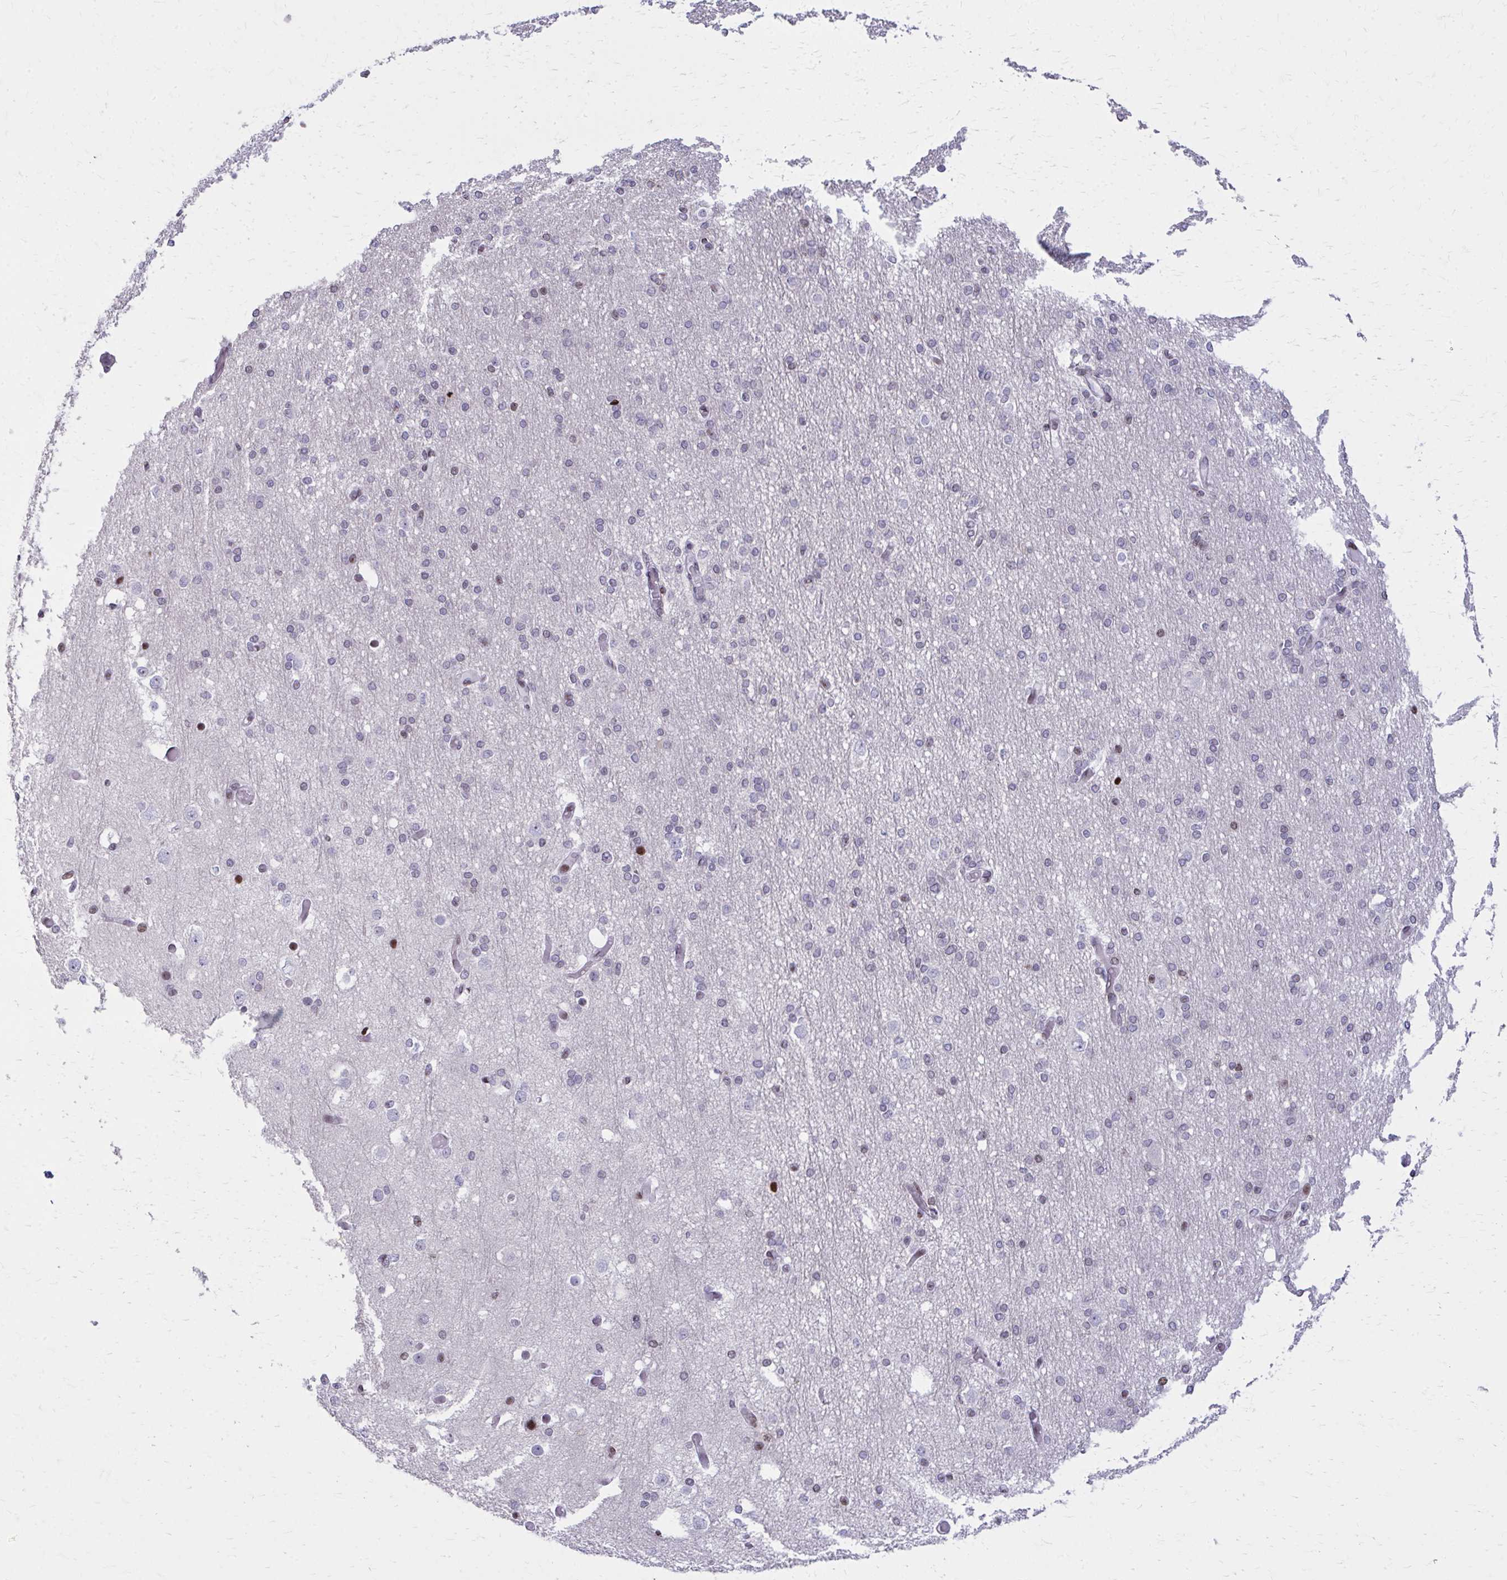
{"staining": {"intensity": "negative", "quantity": "none", "location": "none"}, "tissue": "cerebral cortex", "cell_type": "Endothelial cells", "image_type": "normal", "snomed": [{"axis": "morphology", "description": "Normal tissue, NOS"}, {"axis": "morphology", "description": "Inflammation, NOS"}, {"axis": "topography", "description": "Cerebral cortex"}], "caption": "Endothelial cells show no significant protein expression in benign cerebral cortex. The staining was performed using DAB to visualize the protein expression in brown, while the nuclei were stained in blue with hematoxylin (Magnification: 20x).", "gene": "AP5M1", "patient": {"sex": "male", "age": 6}}